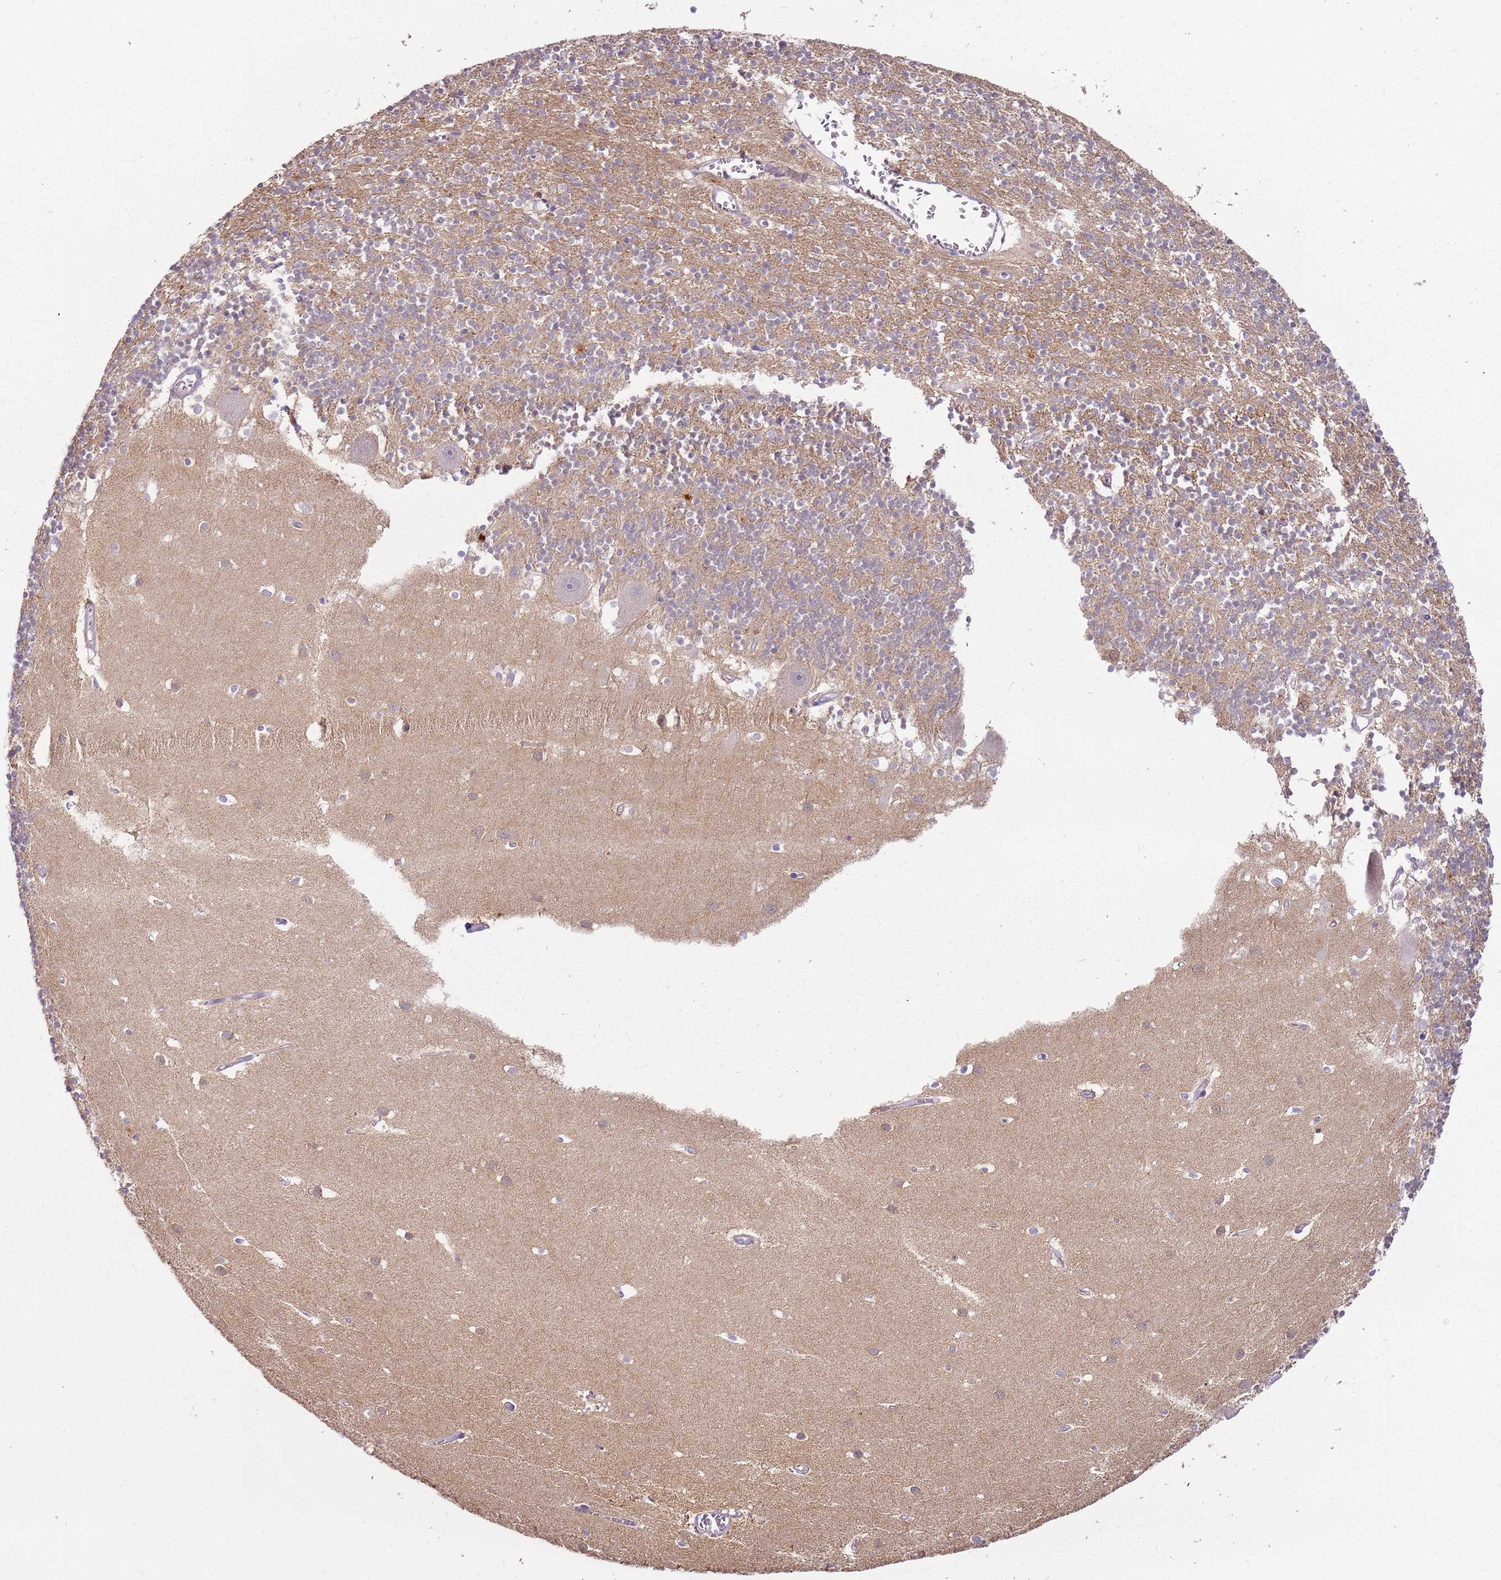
{"staining": {"intensity": "negative", "quantity": "none", "location": "none"}, "tissue": "cerebellum", "cell_type": "Cells in granular layer", "image_type": "normal", "snomed": [{"axis": "morphology", "description": "Normal tissue, NOS"}, {"axis": "topography", "description": "Cerebellum"}], "caption": "DAB immunohistochemical staining of normal cerebellum shows no significant staining in cells in granular layer. (DAB immunohistochemistry visualized using brightfield microscopy, high magnification).", "gene": "ARHGAP5", "patient": {"sex": "male", "age": 54}}